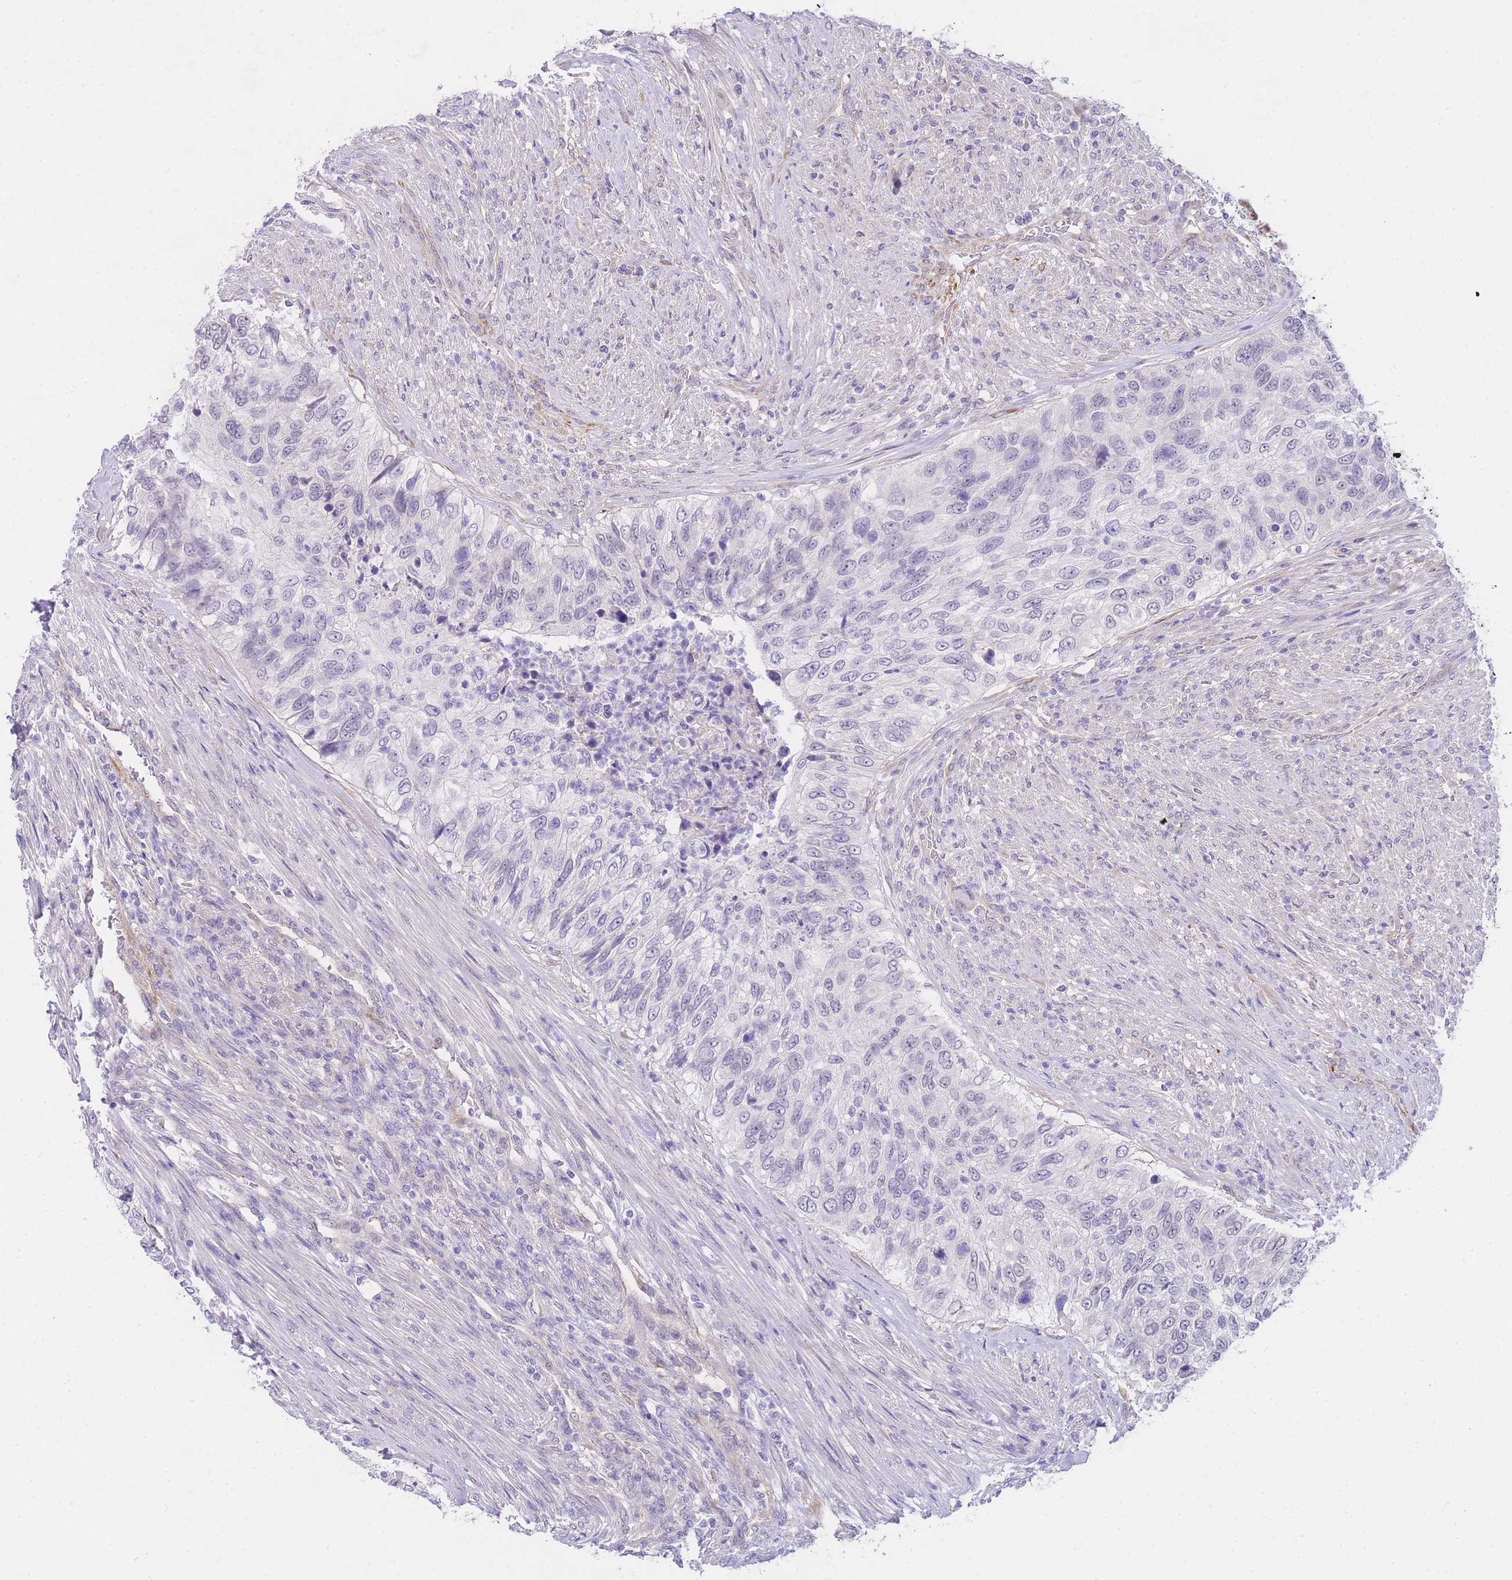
{"staining": {"intensity": "negative", "quantity": "none", "location": "none"}, "tissue": "urothelial cancer", "cell_type": "Tumor cells", "image_type": "cancer", "snomed": [{"axis": "morphology", "description": "Urothelial carcinoma, High grade"}, {"axis": "topography", "description": "Urinary bladder"}], "caption": "High magnification brightfield microscopy of urothelial carcinoma (high-grade) stained with DAB (brown) and counterstained with hematoxylin (blue): tumor cells show no significant expression.", "gene": "S100PBP", "patient": {"sex": "female", "age": 60}}